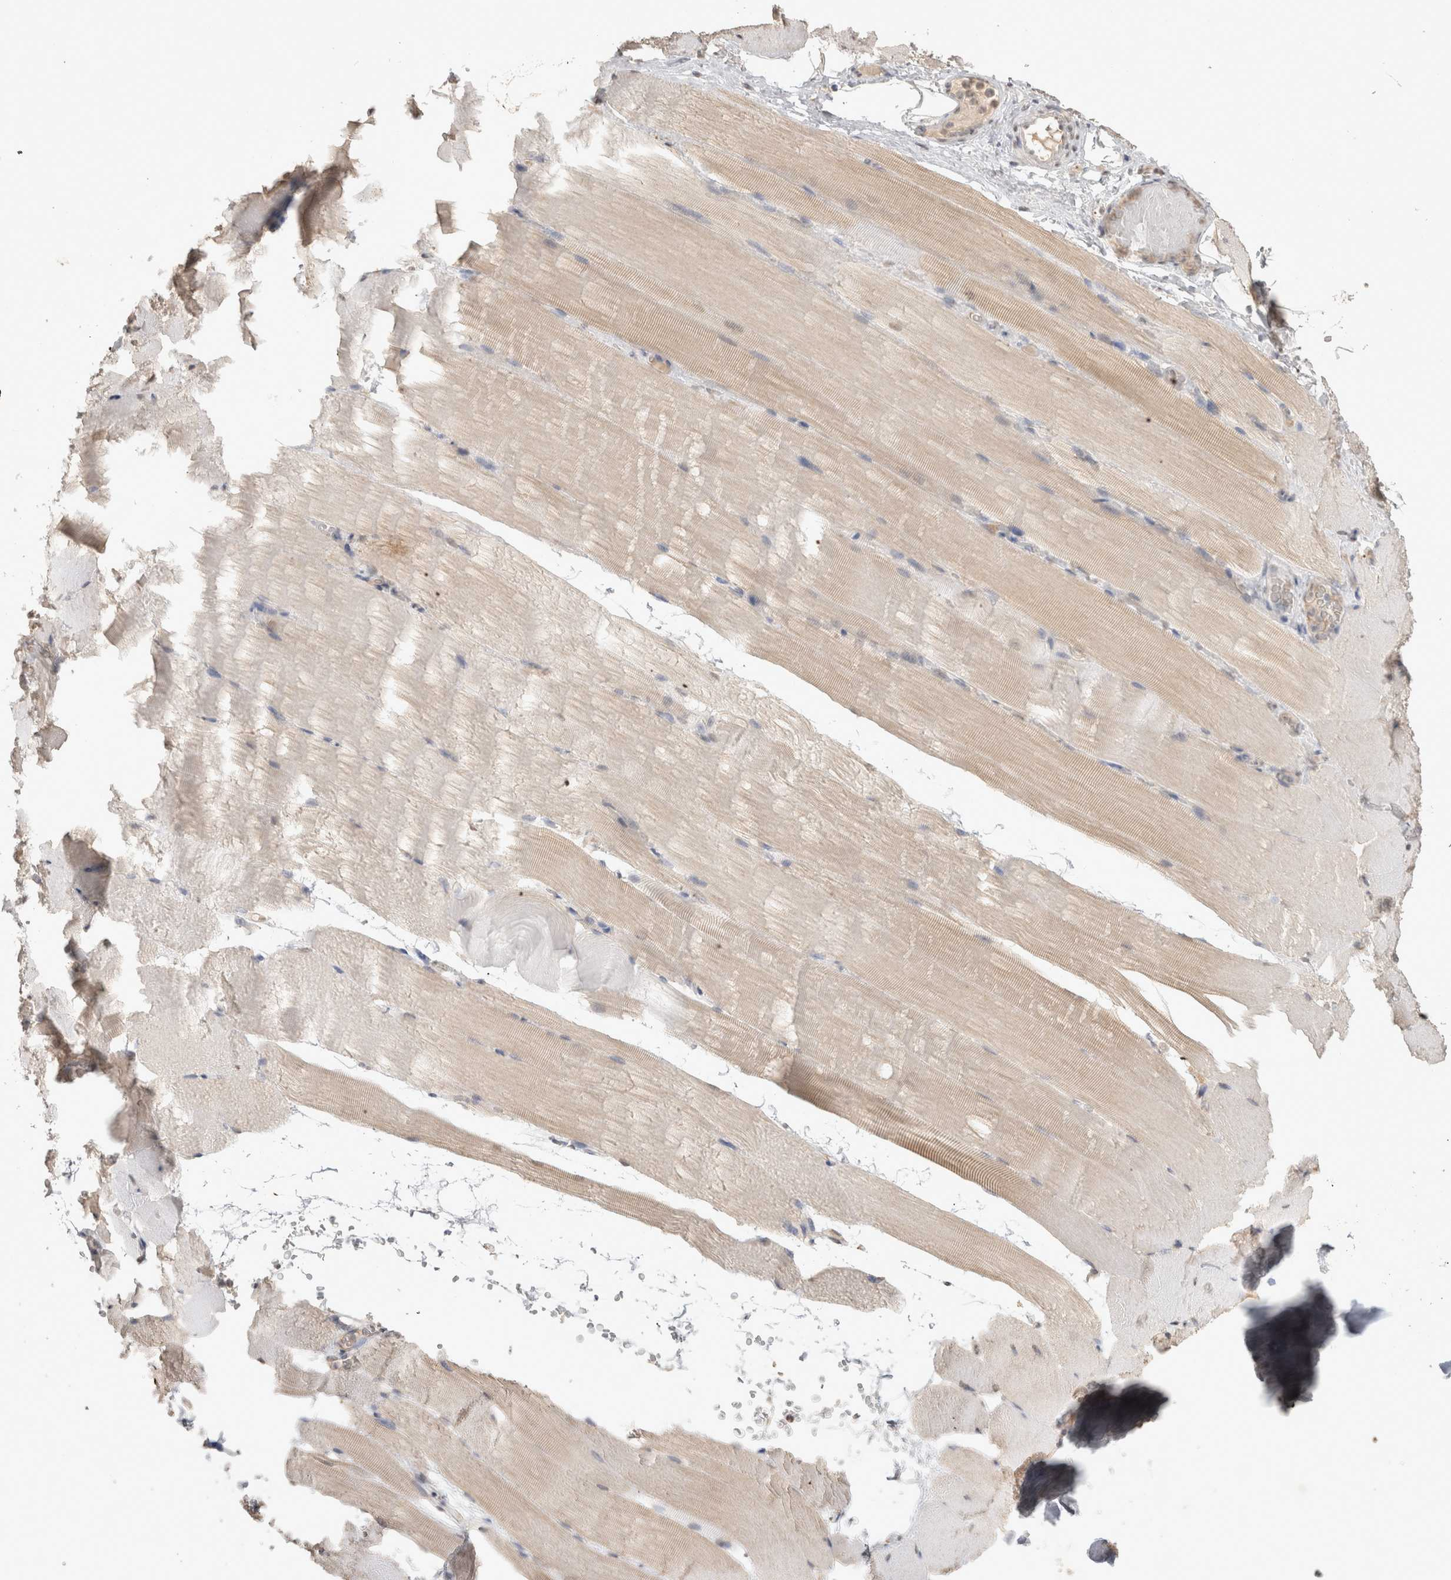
{"staining": {"intensity": "weak", "quantity": "25%-75%", "location": "cytoplasmic/membranous"}, "tissue": "skeletal muscle", "cell_type": "Myocytes", "image_type": "normal", "snomed": [{"axis": "morphology", "description": "Normal tissue, NOS"}, {"axis": "topography", "description": "Skeletal muscle"}, {"axis": "topography", "description": "Parathyroid gland"}], "caption": "Normal skeletal muscle displays weak cytoplasmic/membranous expression in approximately 25%-75% of myocytes, visualized by immunohistochemistry.", "gene": "NAALADL2", "patient": {"sex": "female", "age": 37}}